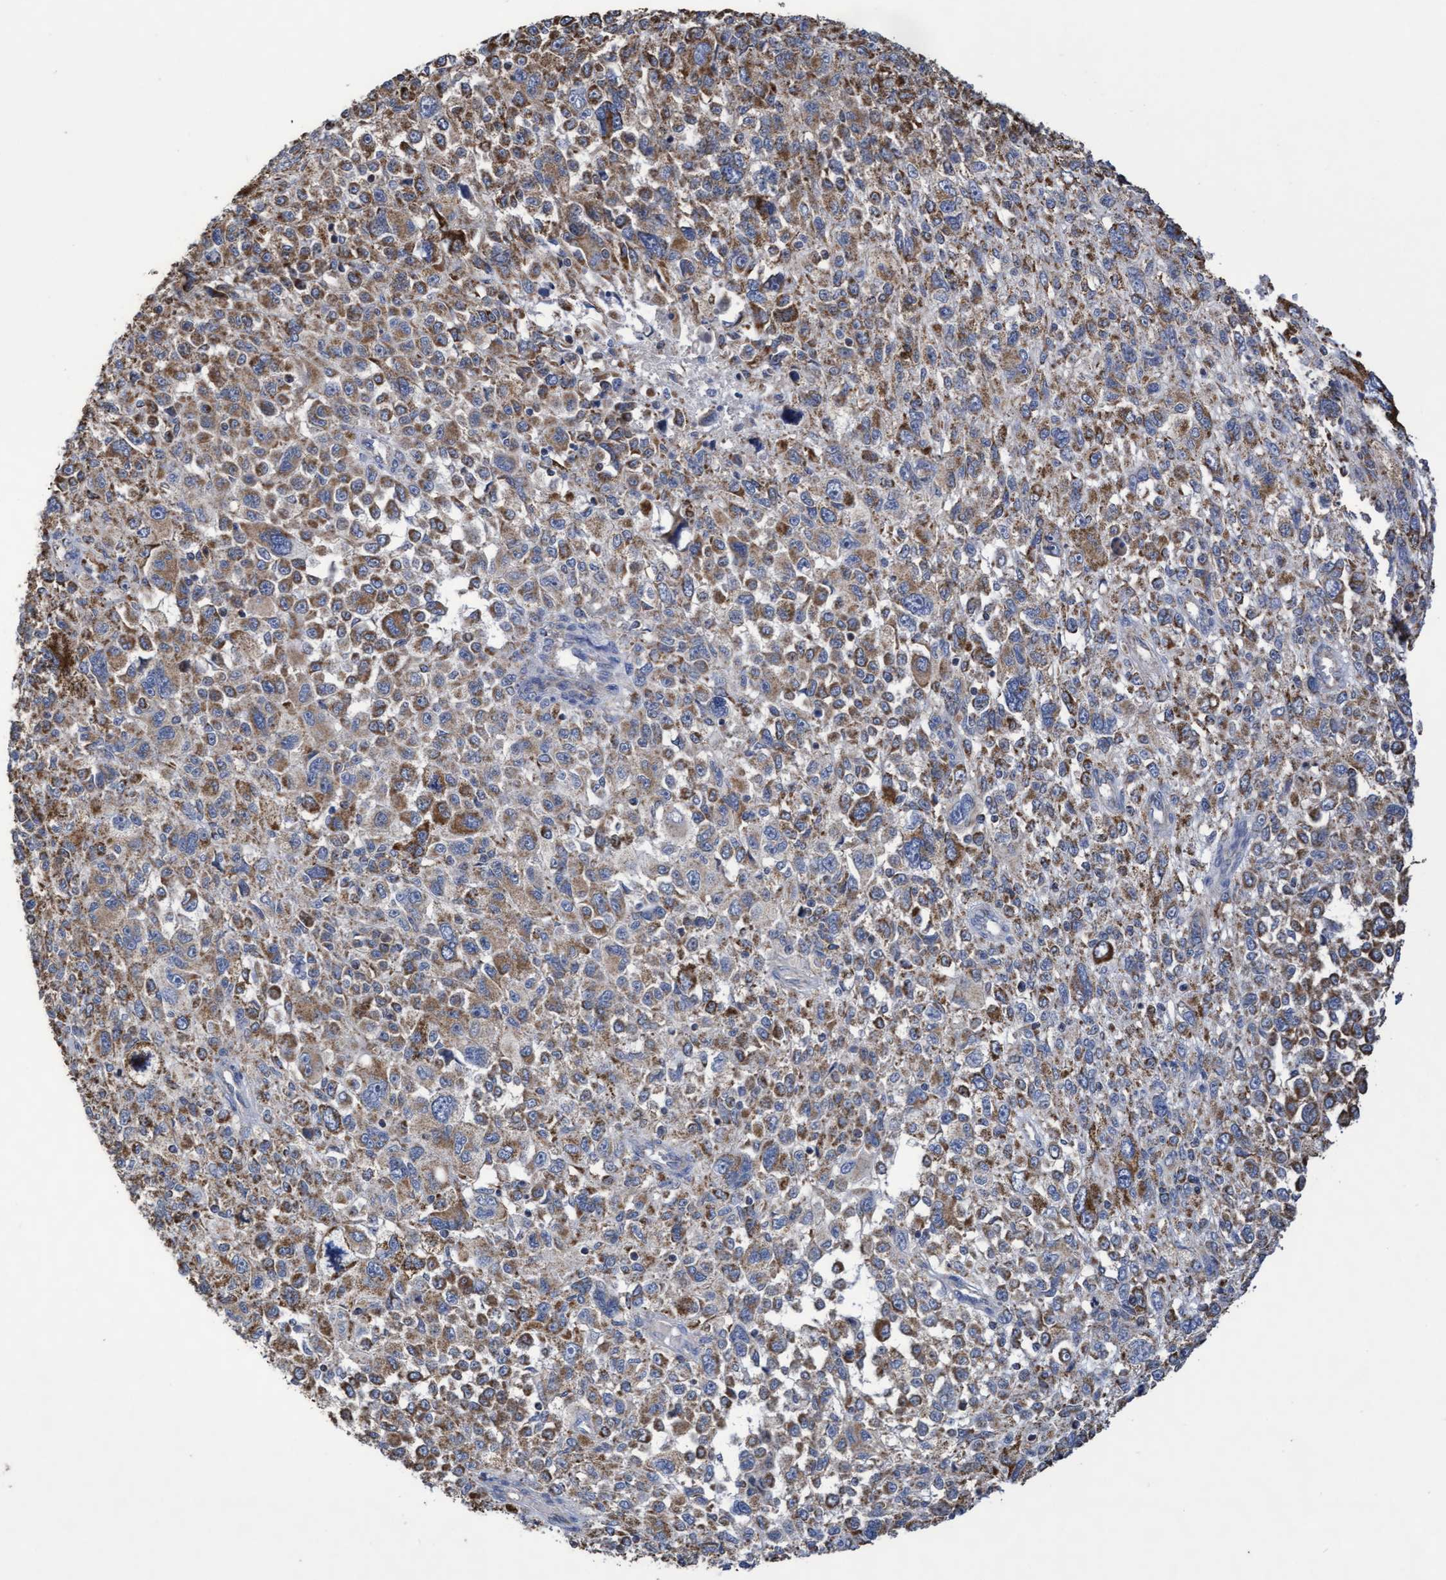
{"staining": {"intensity": "moderate", "quantity": ">75%", "location": "cytoplasmic/membranous"}, "tissue": "melanoma", "cell_type": "Tumor cells", "image_type": "cancer", "snomed": [{"axis": "morphology", "description": "Malignant melanoma, NOS"}, {"axis": "topography", "description": "Skin"}], "caption": "Immunohistochemistry histopathology image of human malignant melanoma stained for a protein (brown), which displays medium levels of moderate cytoplasmic/membranous expression in approximately >75% of tumor cells.", "gene": "COBL", "patient": {"sex": "female", "age": 55}}